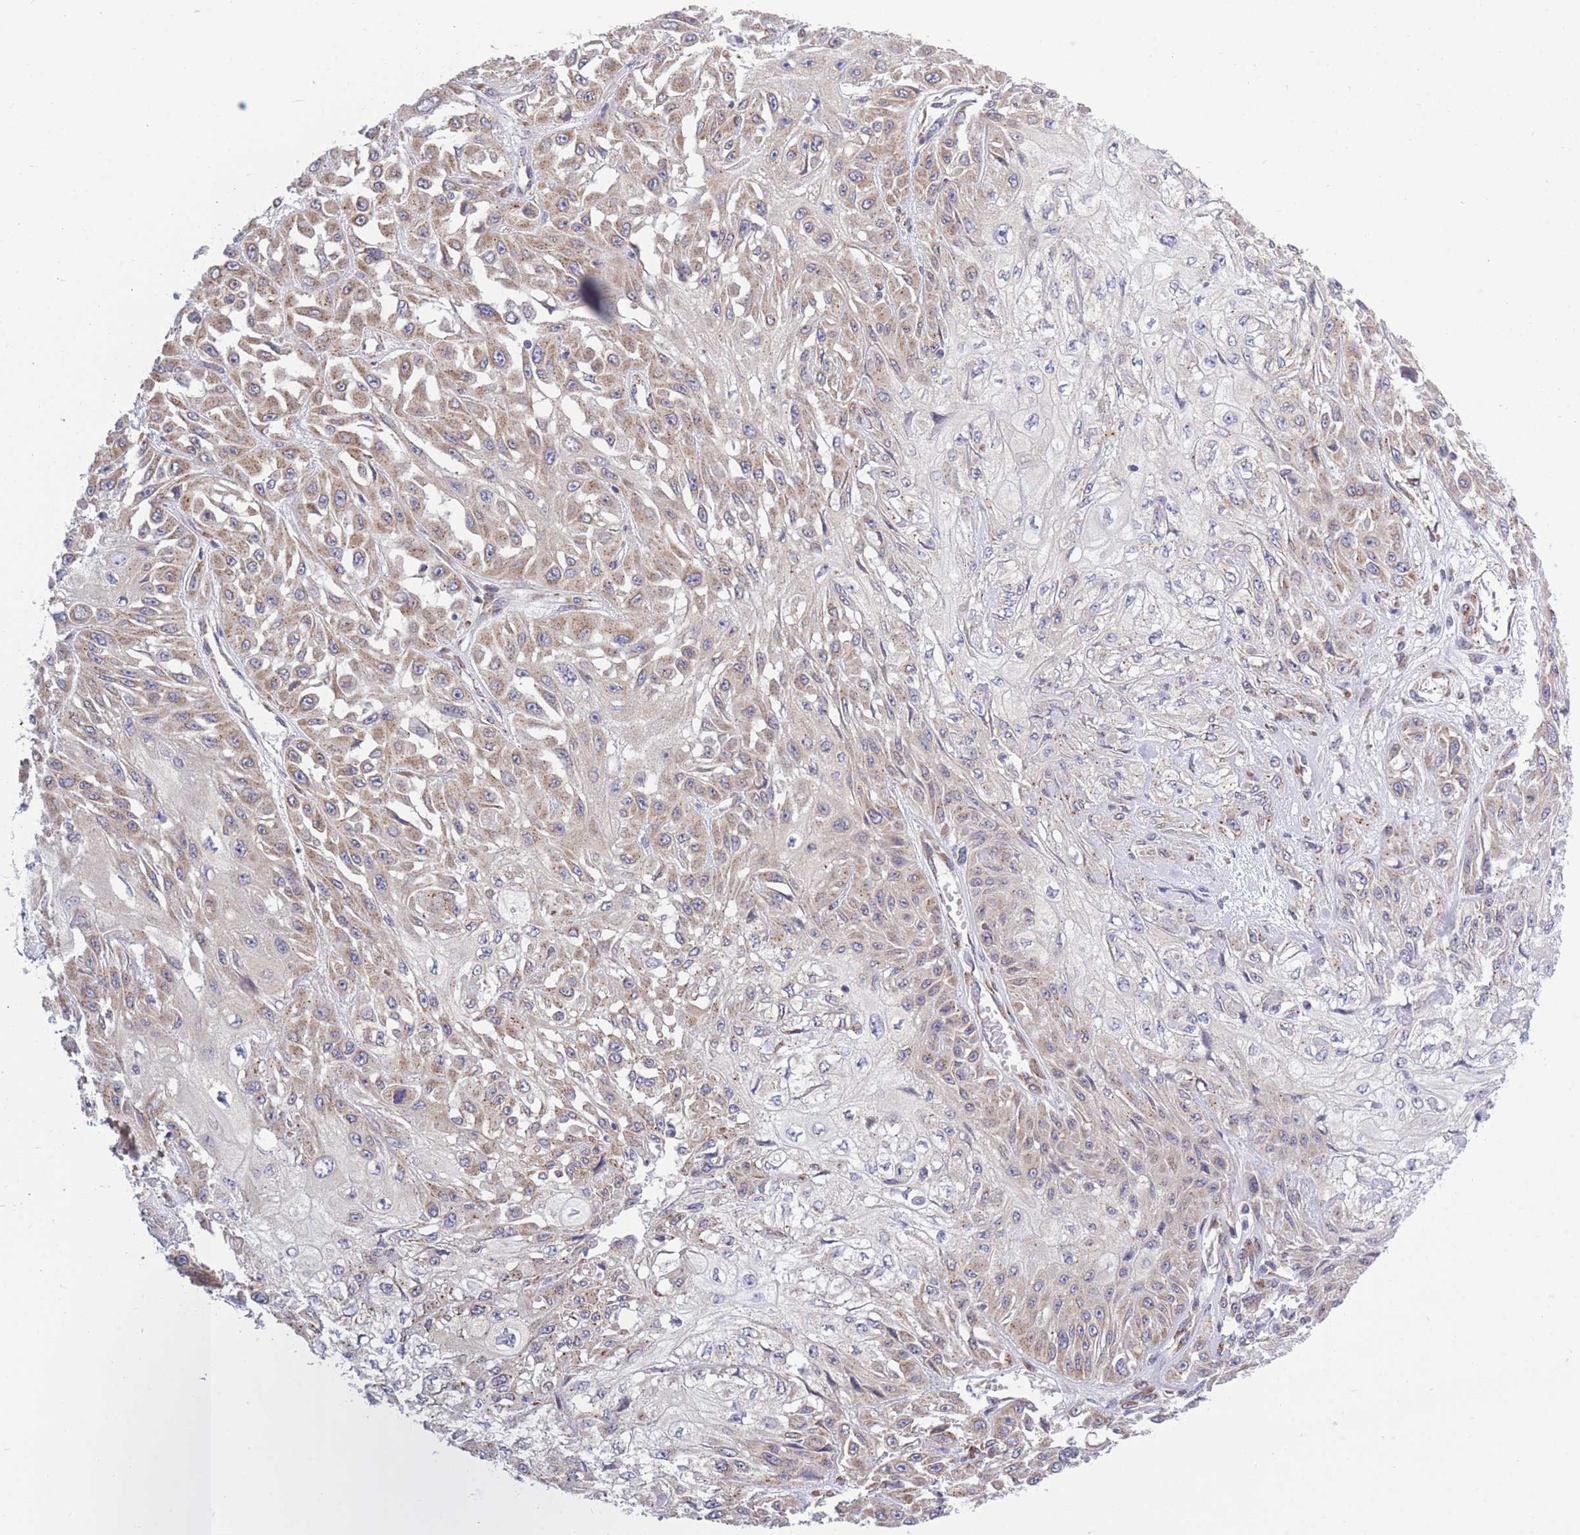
{"staining": {"intensity": "moderate", "quantity": ">75%", "location": "cytoplasmic/membranous"}, "tissue": "skin cancer", "cell_type": "Tumor cells", "image_type": "cancer", "snomed": [{"axis": "morphology", "description": "Squamous cell carcinoma, NOS"}, {"axis": "morphology", "description": "Squamous cell carcinoma, metastatic, NOS"}, {"axis": "topography", "description": "Skin"}, {"axis": "topography", "description": "Lymph node"}], "caption": "Immunohistochemistry (IHC) micrograph of neoplastic tissue: human skin squamous cell carcinoma stained using IHC demonstrates medium levels of moderate protein expression localized specifically in the cytoplasmic/membranous of tumor cells, appearing as a cytoplasmic/membranous brown color.", "gene": "COPG2", "patient": {"sex": "male", "age": 75}}